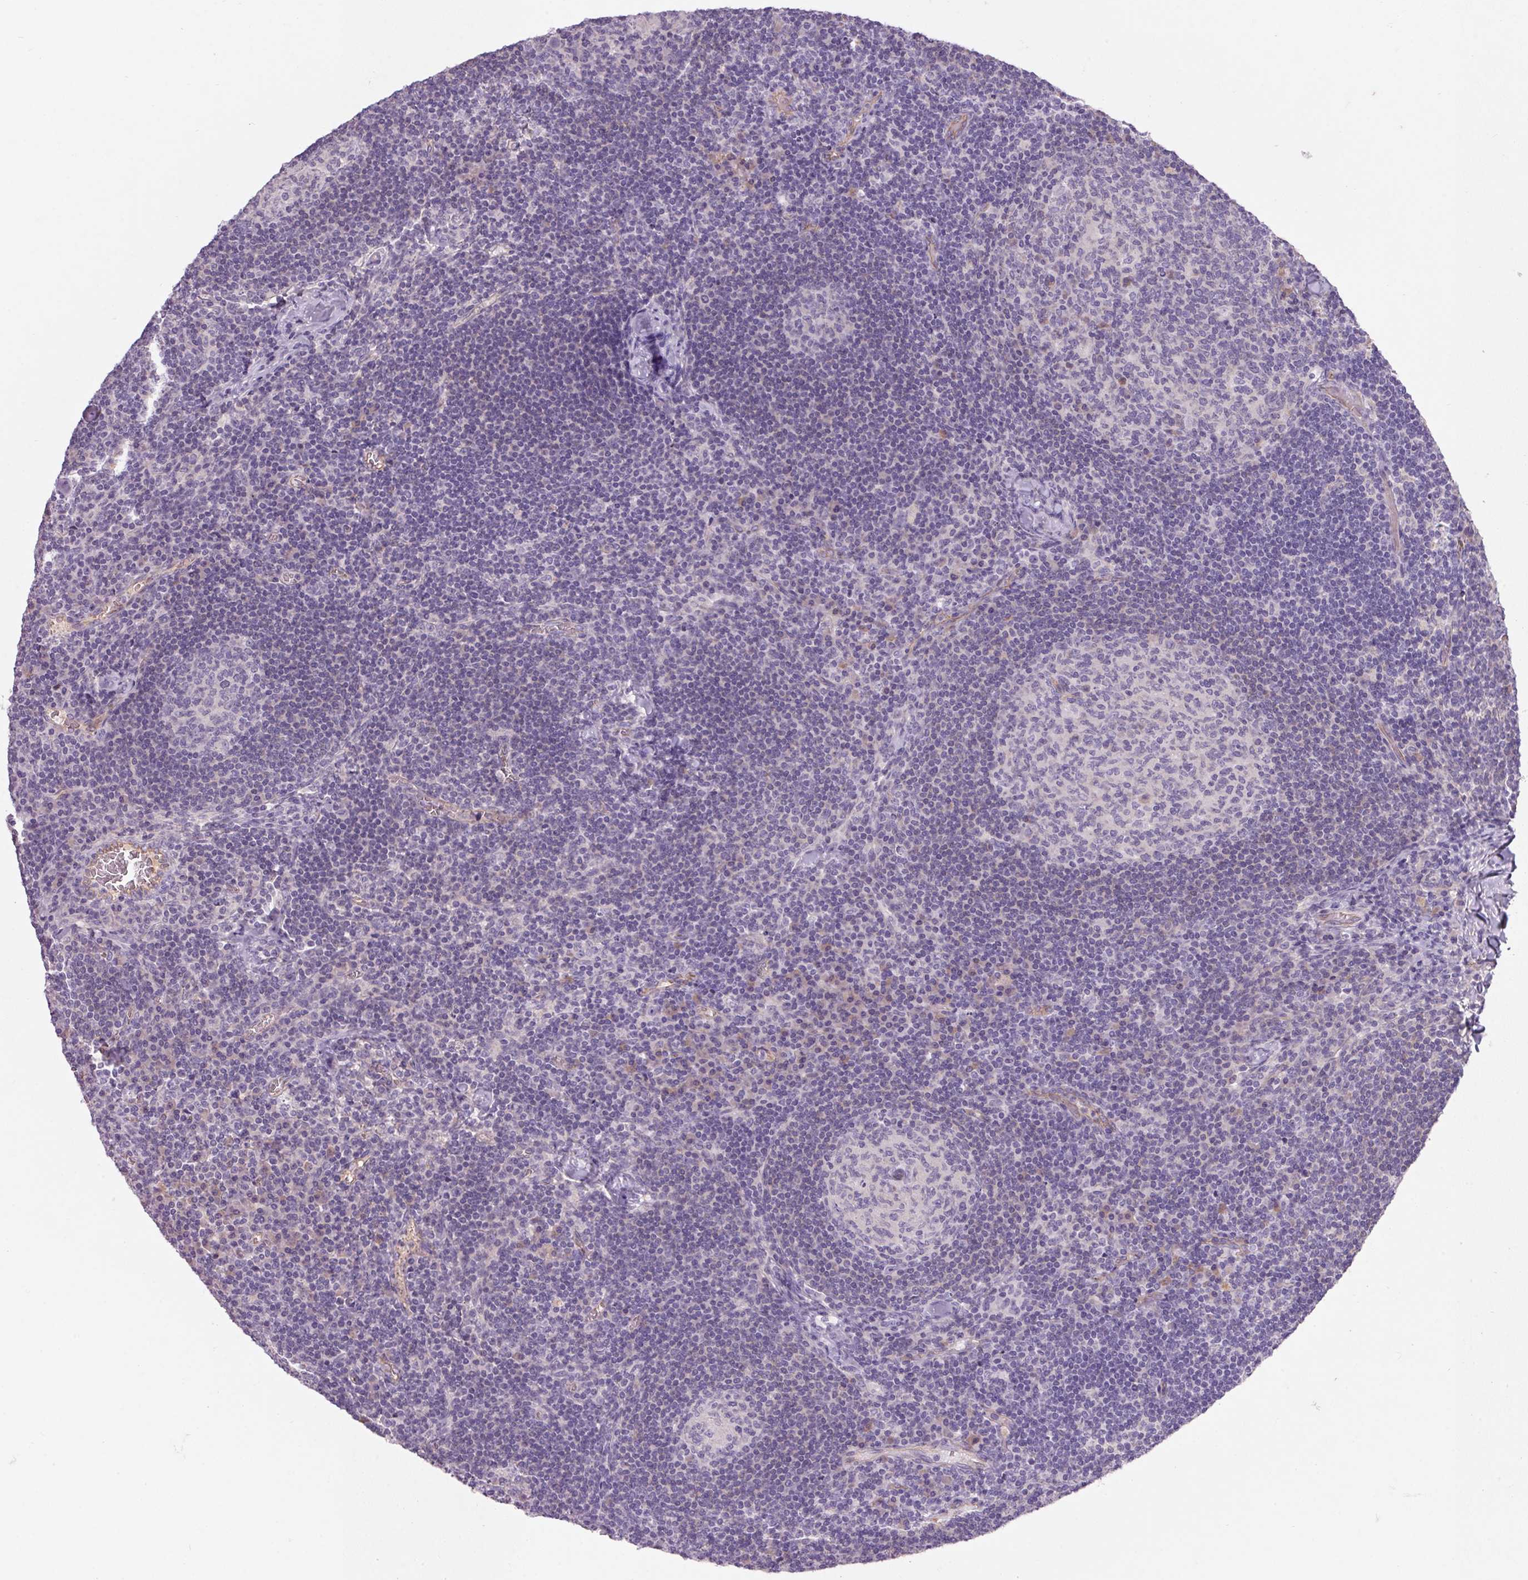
{"staining": {"intensity": "negative", "quantity": "none", "location": "none"}, "tissue": "lymph node", "cell_type": "Germinal center cells", "image_type": "normal", "snomed": [{"axis": "morphology", "description": "Normal tissue, NOS"}, {"axis": "topography", "description": "Lymph node"}], "caption": "This is a photomicrograph of immunohistochemistry (IHC) staining of benign lymph node, which shows no expression in germinal center cells. Brightfield microscopy of immunohistochemistry (IHC) stained with DAB (3,3'-diaminobenzidine) (brown) and hematoxylin (blue), captured at high magnification.", "gene": "APOC4", "patient": {"sex": "male", "age": 67}}